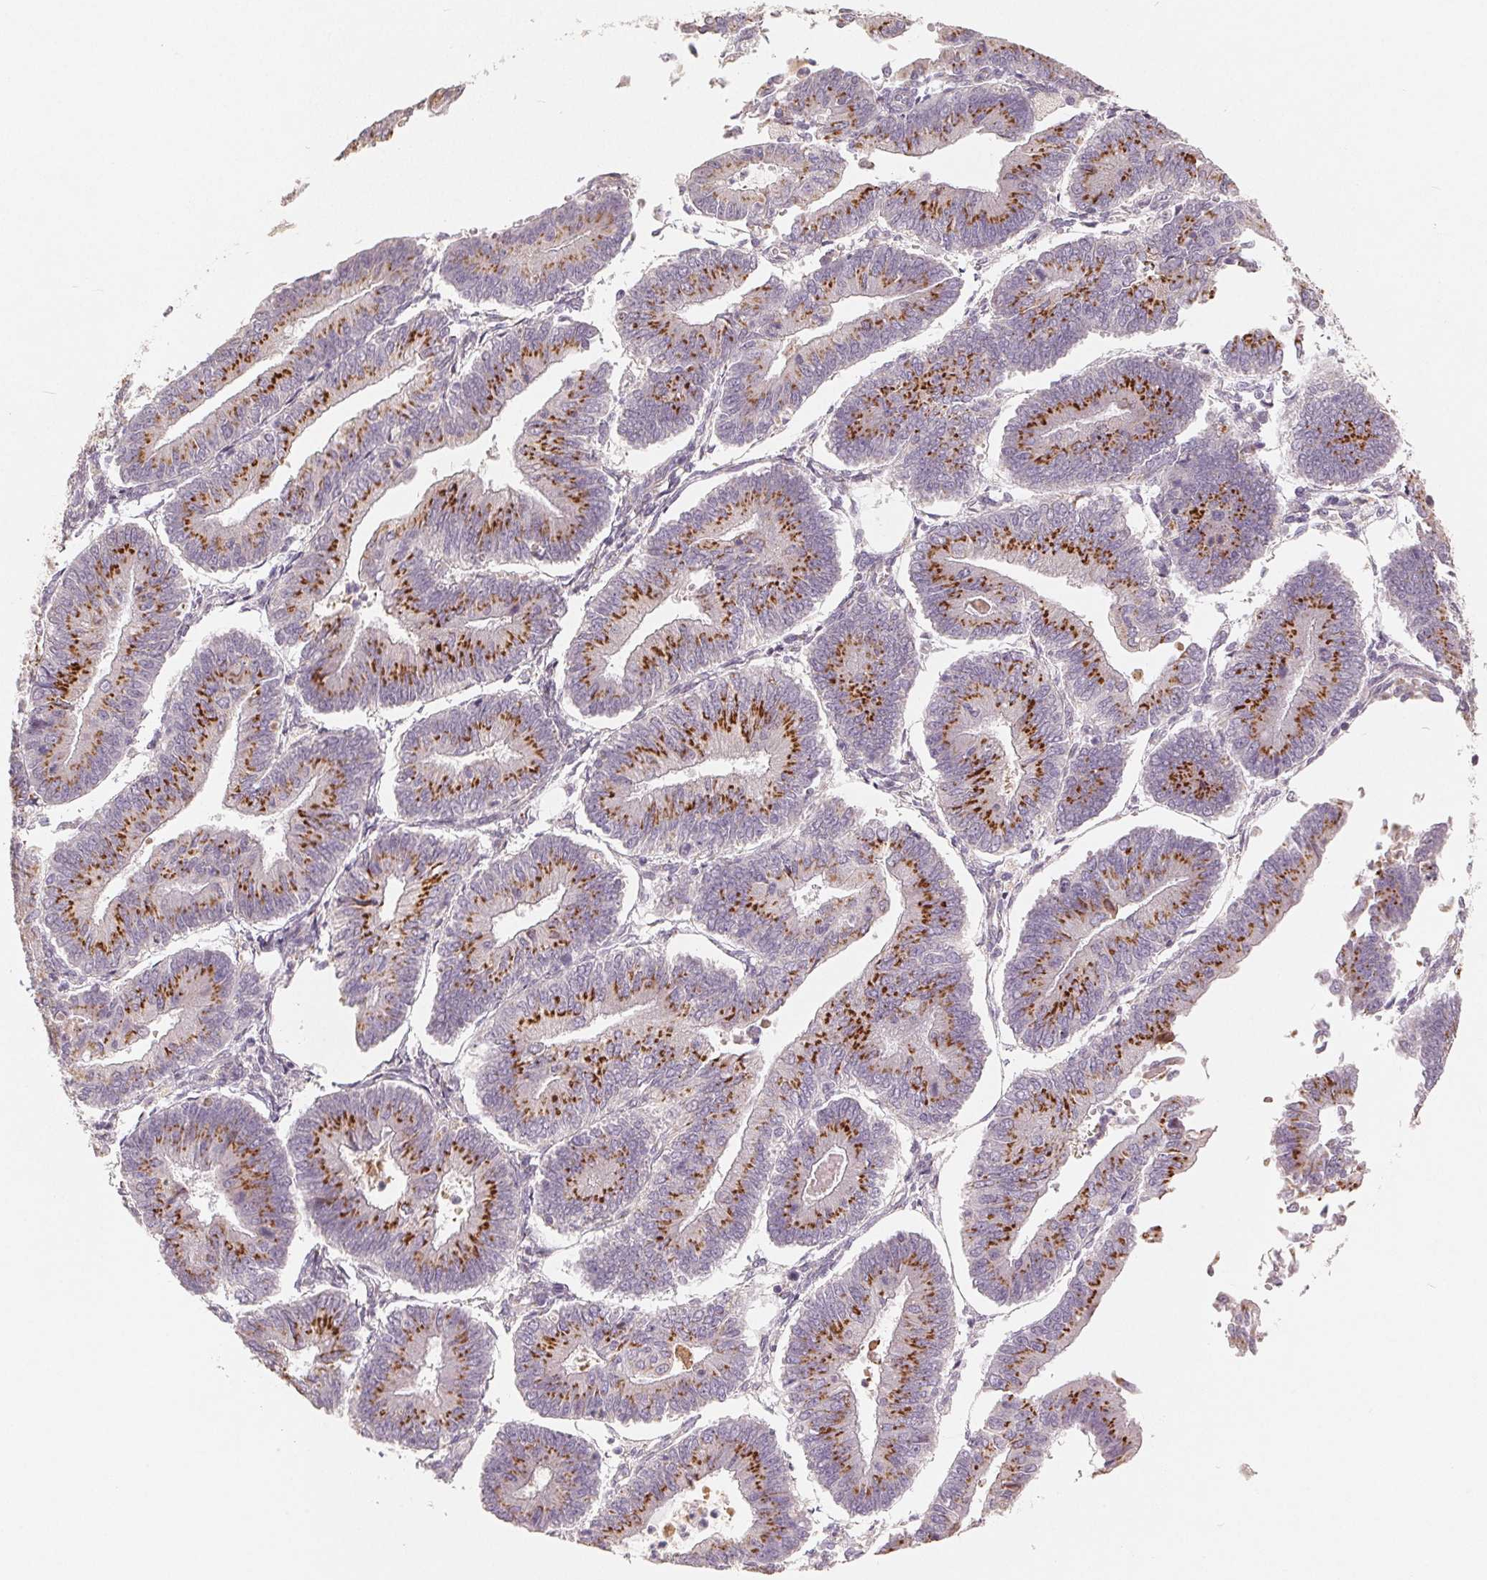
{"staining": {"intensity": "strong", "quantity": "25%-75%", "location": "cytoplasmic/membranous"}, "tissue": "endometrial cancer", "cell_type": "Tumor cells", "image_type": "cancer", "snomed": [{"axis": "morphology", "description": "Adenocarcinoma, NOS"}, {"axis": "topography", "description": "Endometrium"}], "caption": "Adenocarcinoma (endometrial) stained with DAB (3,3'-diaminobenzidine) immunohistochemistry displays high levels of strong cytoplasmic/membranous expression in about 25%-75% of tumor cells.", "gene": "TMSB15B", "patient": {"sex": "female", "age": 65}}